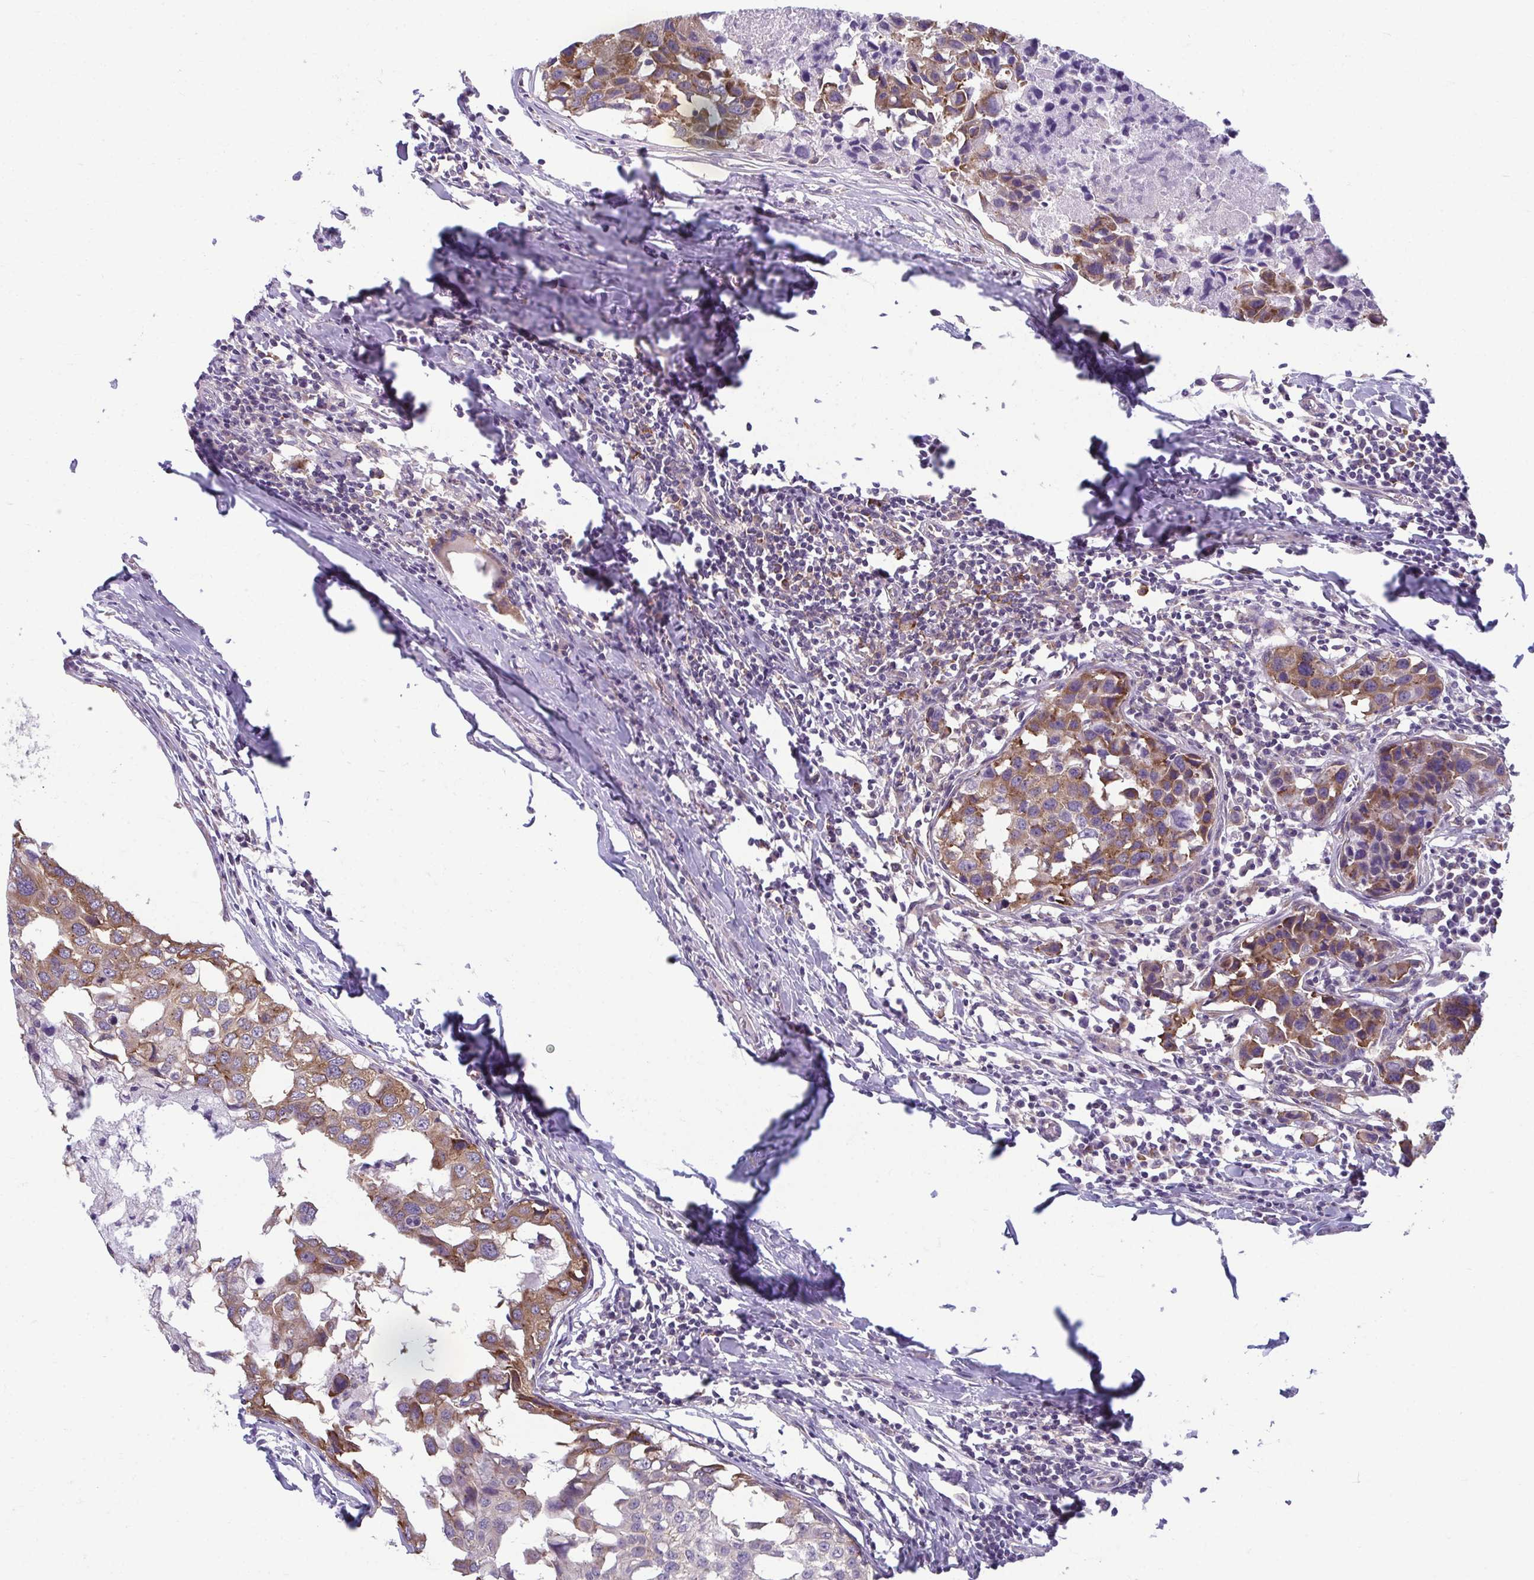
{"staining": {"intensity": "moderate", "quantity": ">75%", "location": "cytoplasmic/membranous"}, "tissue": "breast cancer", "cell_type": "Tumor cells", "image_type": "cancer", "snomed": [{"axis": "morphology", "description": "Duct carcinoma"}, {"axis": "topography", "description": "Breast"}], "caption": "Immunohistochemical staining of human breast cancer (intraductal carcinoma) exhibits medium levels of moderate cytoplasmic/membranous protein staining in approximately >75% of tumor cells.", "gene": "TMEM108", "patient": {"sex": "female", "age": 27}}